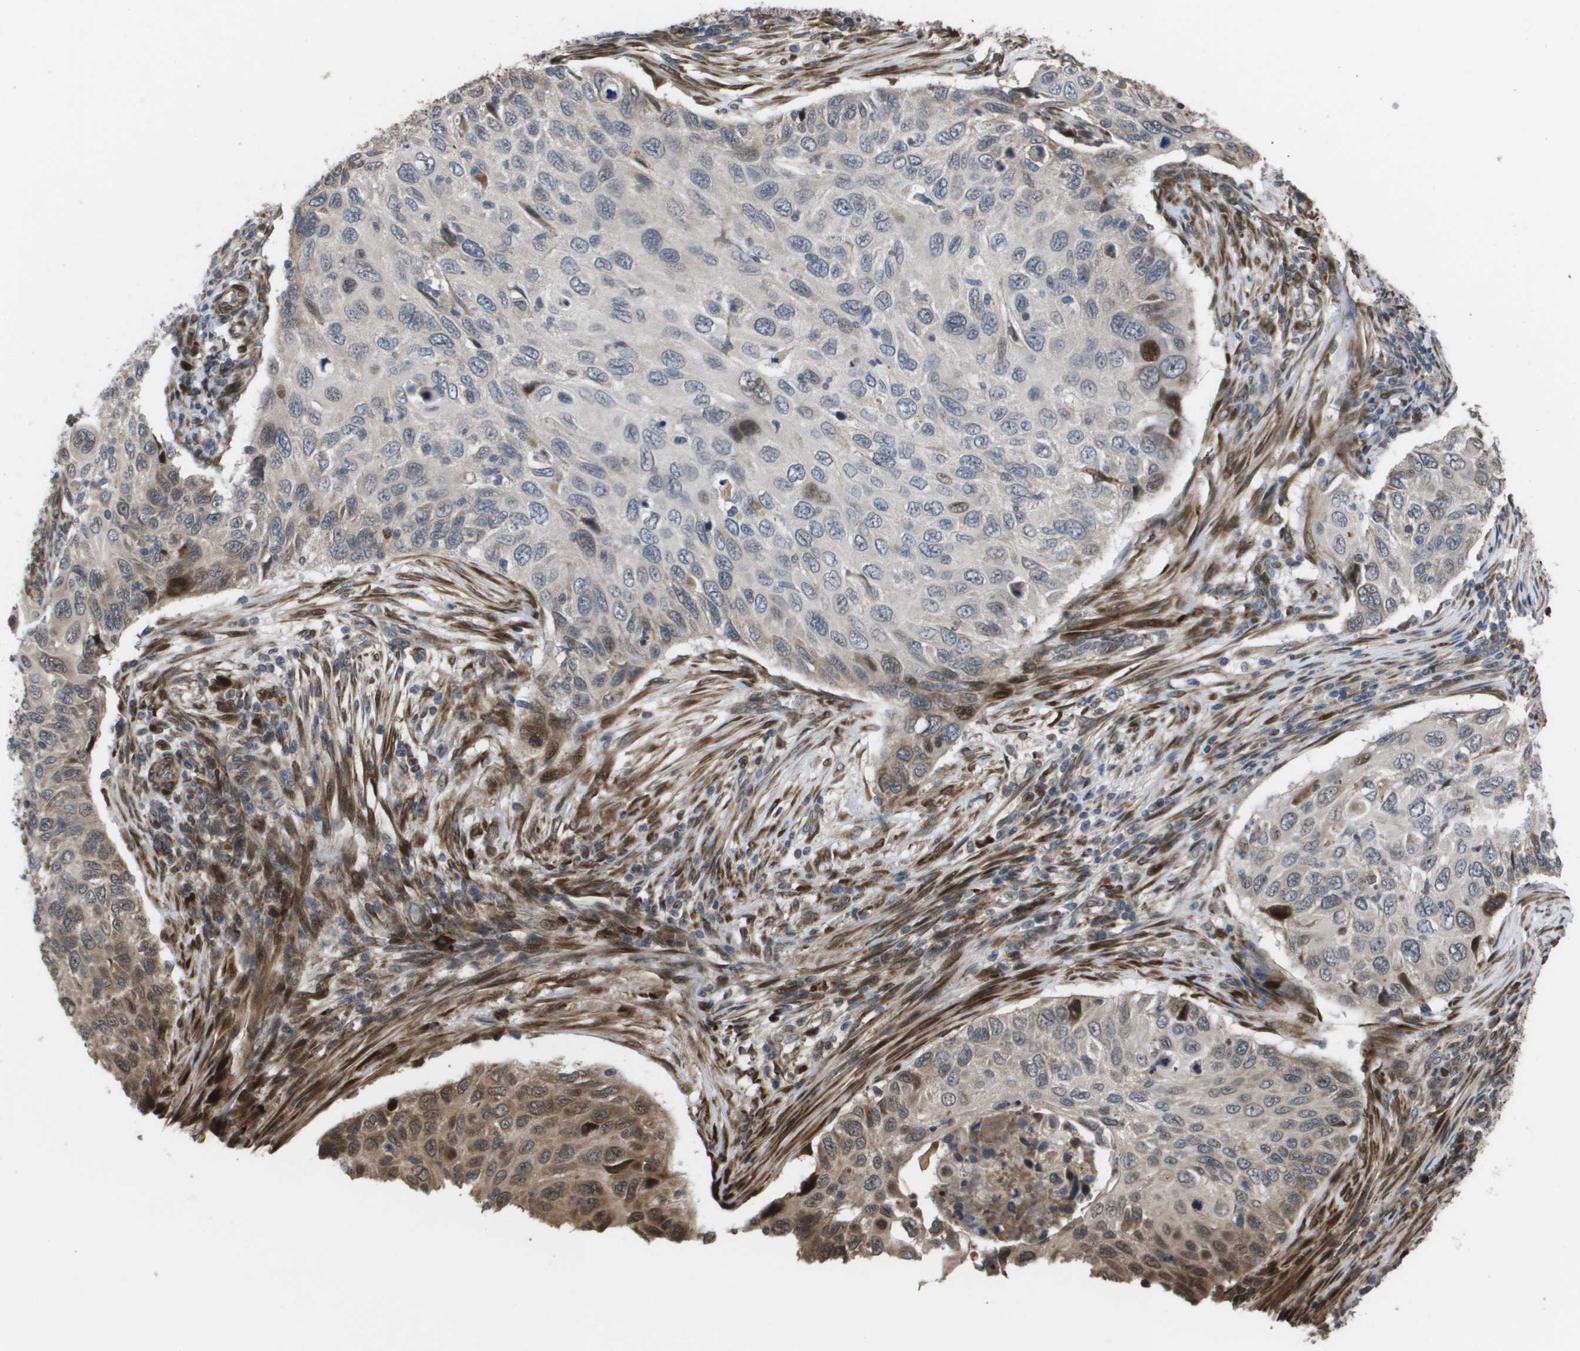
{"staining": {"intensity": "moderate", "quantity": "<25%", "location": "cytoplasmic/membranous,nuclear"}, "tissue": "cervical cancer", "cell_type": "Tumor cells", "image_type": "cancer", "snomed": [{"axis": "morphology", "description": "Squamous cell carcinoma, NOS"}, {"axis": "topography", "description": "Cervix"}], "caption": "A high-resolution micrograph shows IHC staining of squamous cell carcinoma (cervical), which shows moderate cytoplasmic/membranous and nuclear expression in approximately <25% of tumor cells. Using DAB (3,3'-diaminobenzidine) (brown) and hematoxylin (blue) stains, captured at high magnification using brightfield microscopy.", "gene": "AXIN2", "patient": {"sex": "female", "age": 70}}